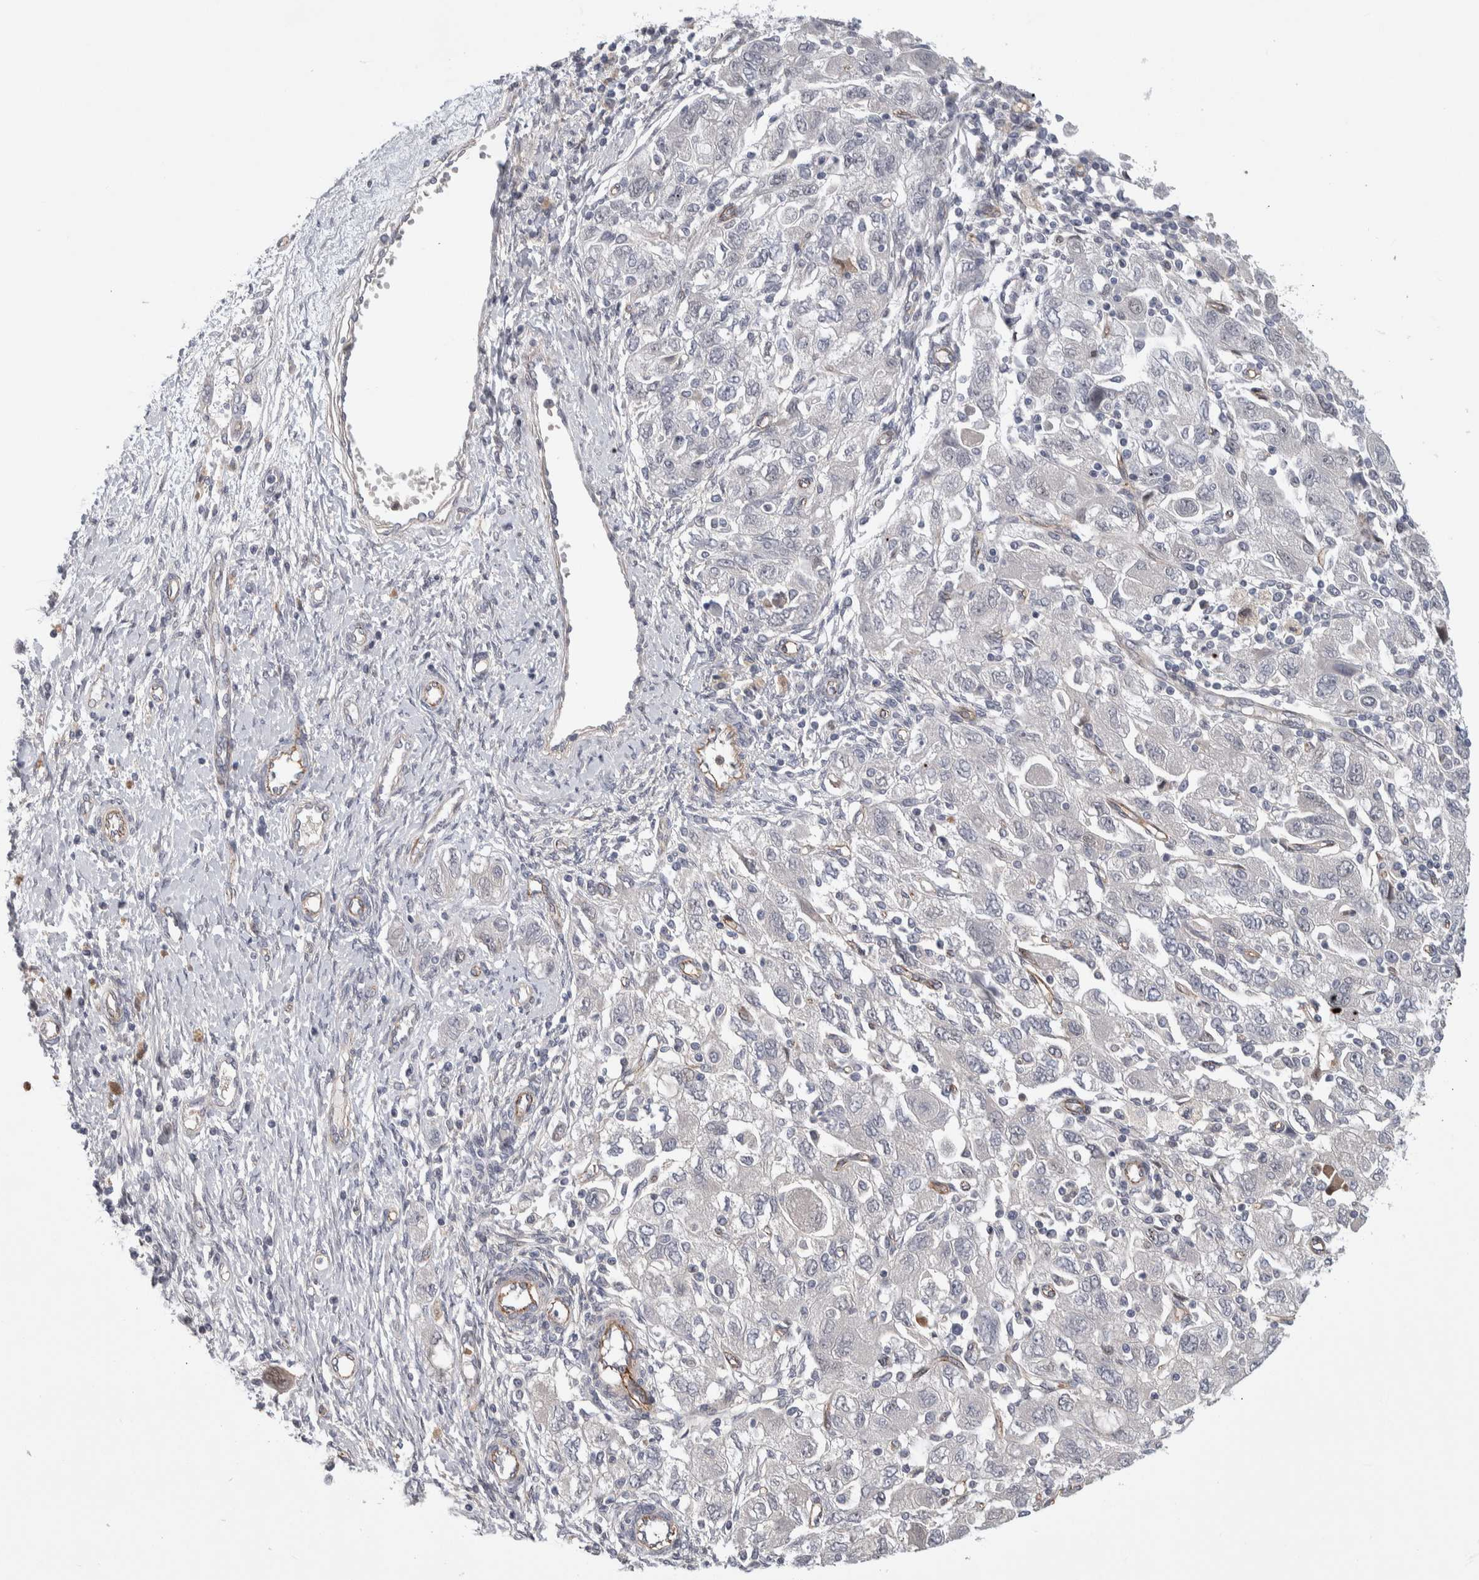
{"staining": {"intensity": "negative", "quantity": "none", "location": "none"}, "tissue": "ovarian cancer", "cell_type": "Tumor cells", "image_type": "cancer", "snomed": [{"axis": "morphology", "description": "Carcinoma, NOS"}, {"axis": "morphology", "description": "Cystadenocarcinoma, serous, NOS"}, {"axis": "topography", "description": "Ovary"}], "caption": "IHC of ovarian cancer reveals no expression in tumor cells.", "gene": "ZNF862", "patient": {"sex": "female", "age": 69}}